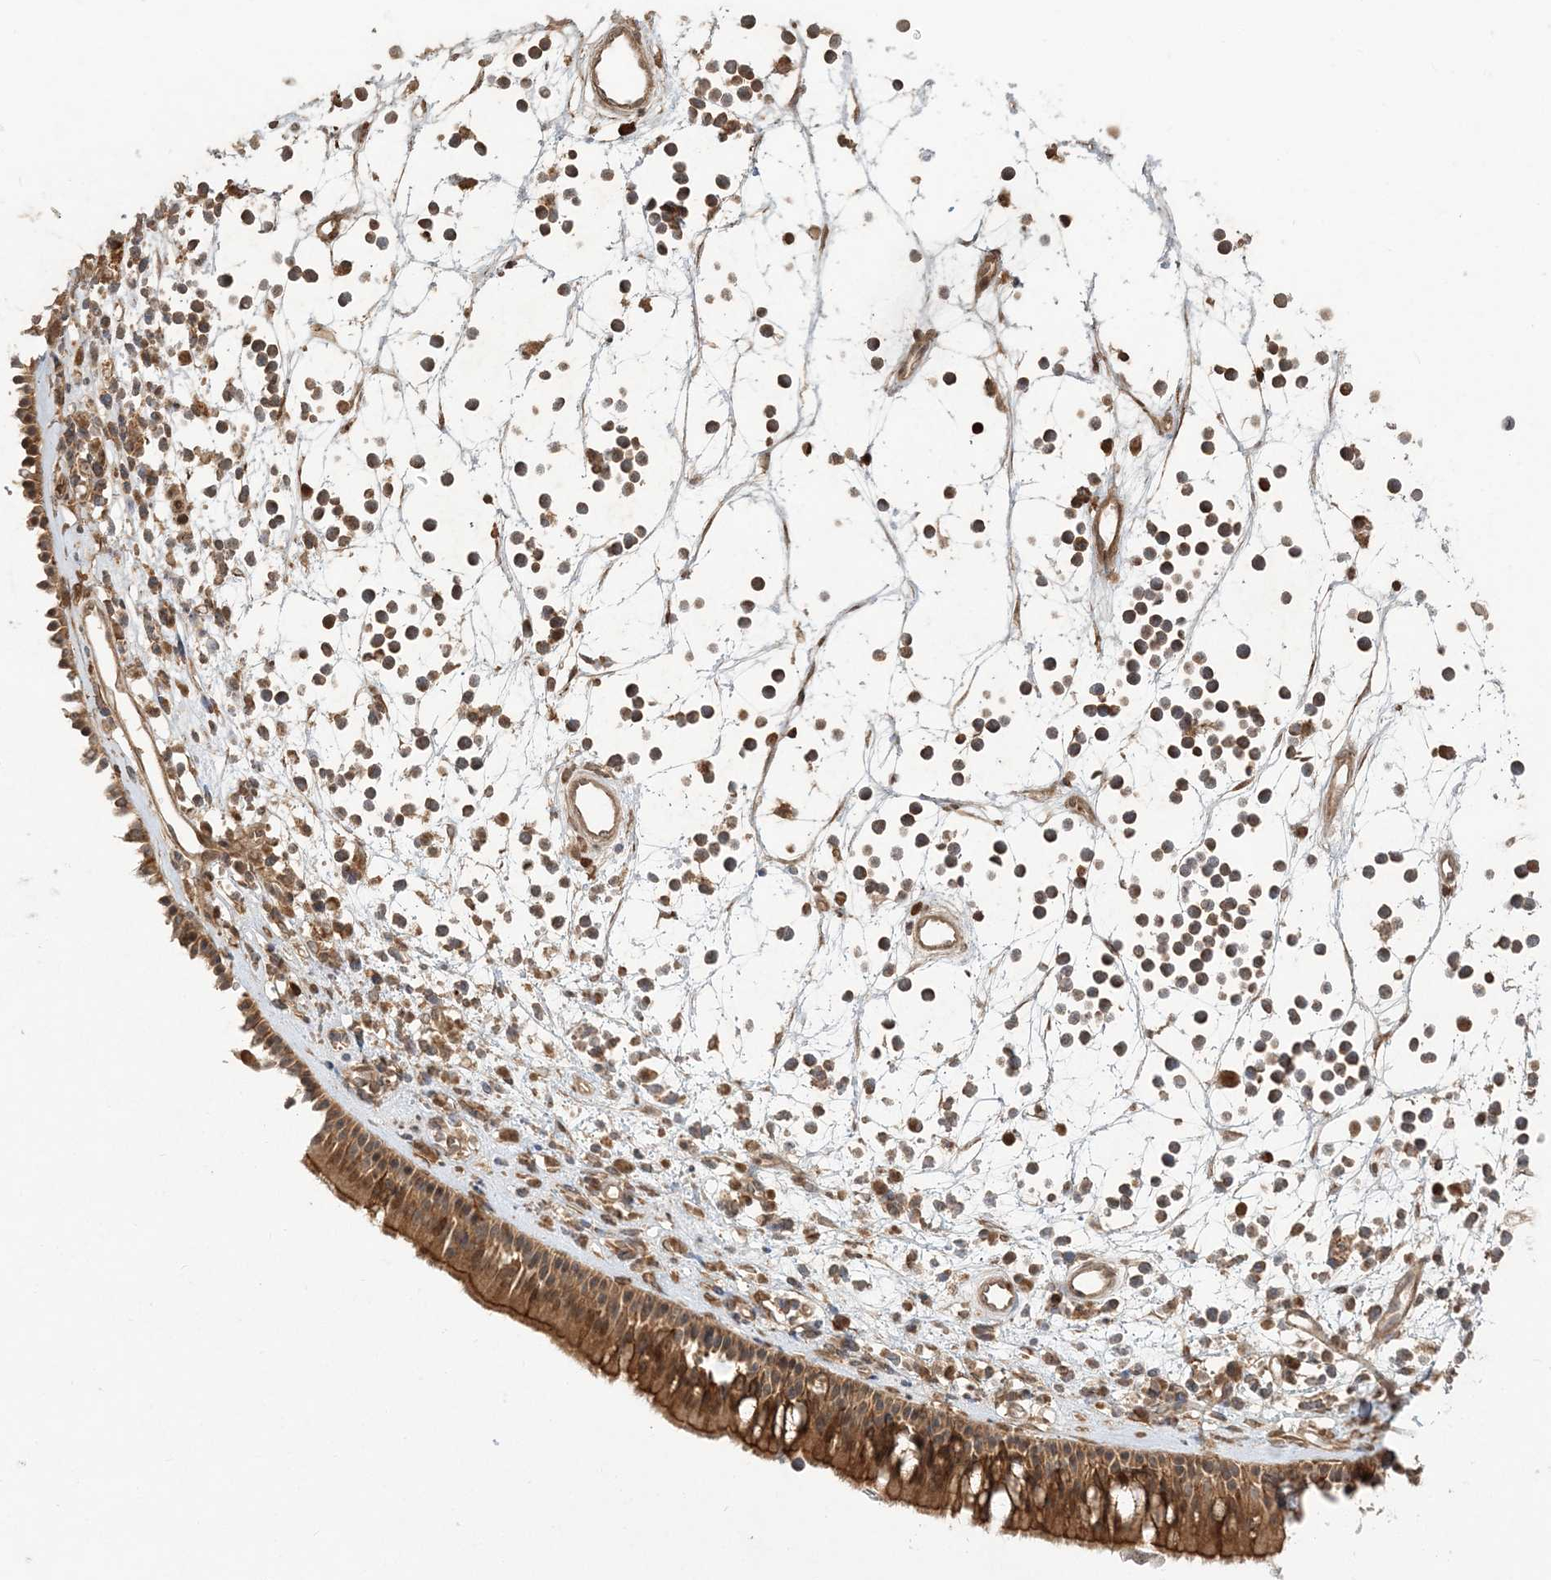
{"staining": {"intensity": "strong", "quantity": ">75%", "location": "cytoplasmic/membranous,nuclear"}, "tissue": "nasopharynx", "cell_type": "Respiratory epithelial cells", "image_type": "normal", "snomed": [{"axis": "morphology", "description": "Normal tissue, NOS"}, {"axis": "morphology", "description": "Inflammation, NOS"}, {"axis": "morphology", "description": "Malignant melanoma, Metastatic site"}, {"axis": "topography", "description": "Nasopharynx"}], "caption": "Immunohistochemistry image of unremarkable nasopharynx: nasopharynx stained using IHC exhibits high levels of strong protein expression localized specifically in the cytoplasmic/membranous,nuclear of respiratory epithelial cells, appearing as a cytoplasmic/membranous,nuclear brown color.", "gene": "CAB39", "patient": {"sex": "male", "age": 70}}